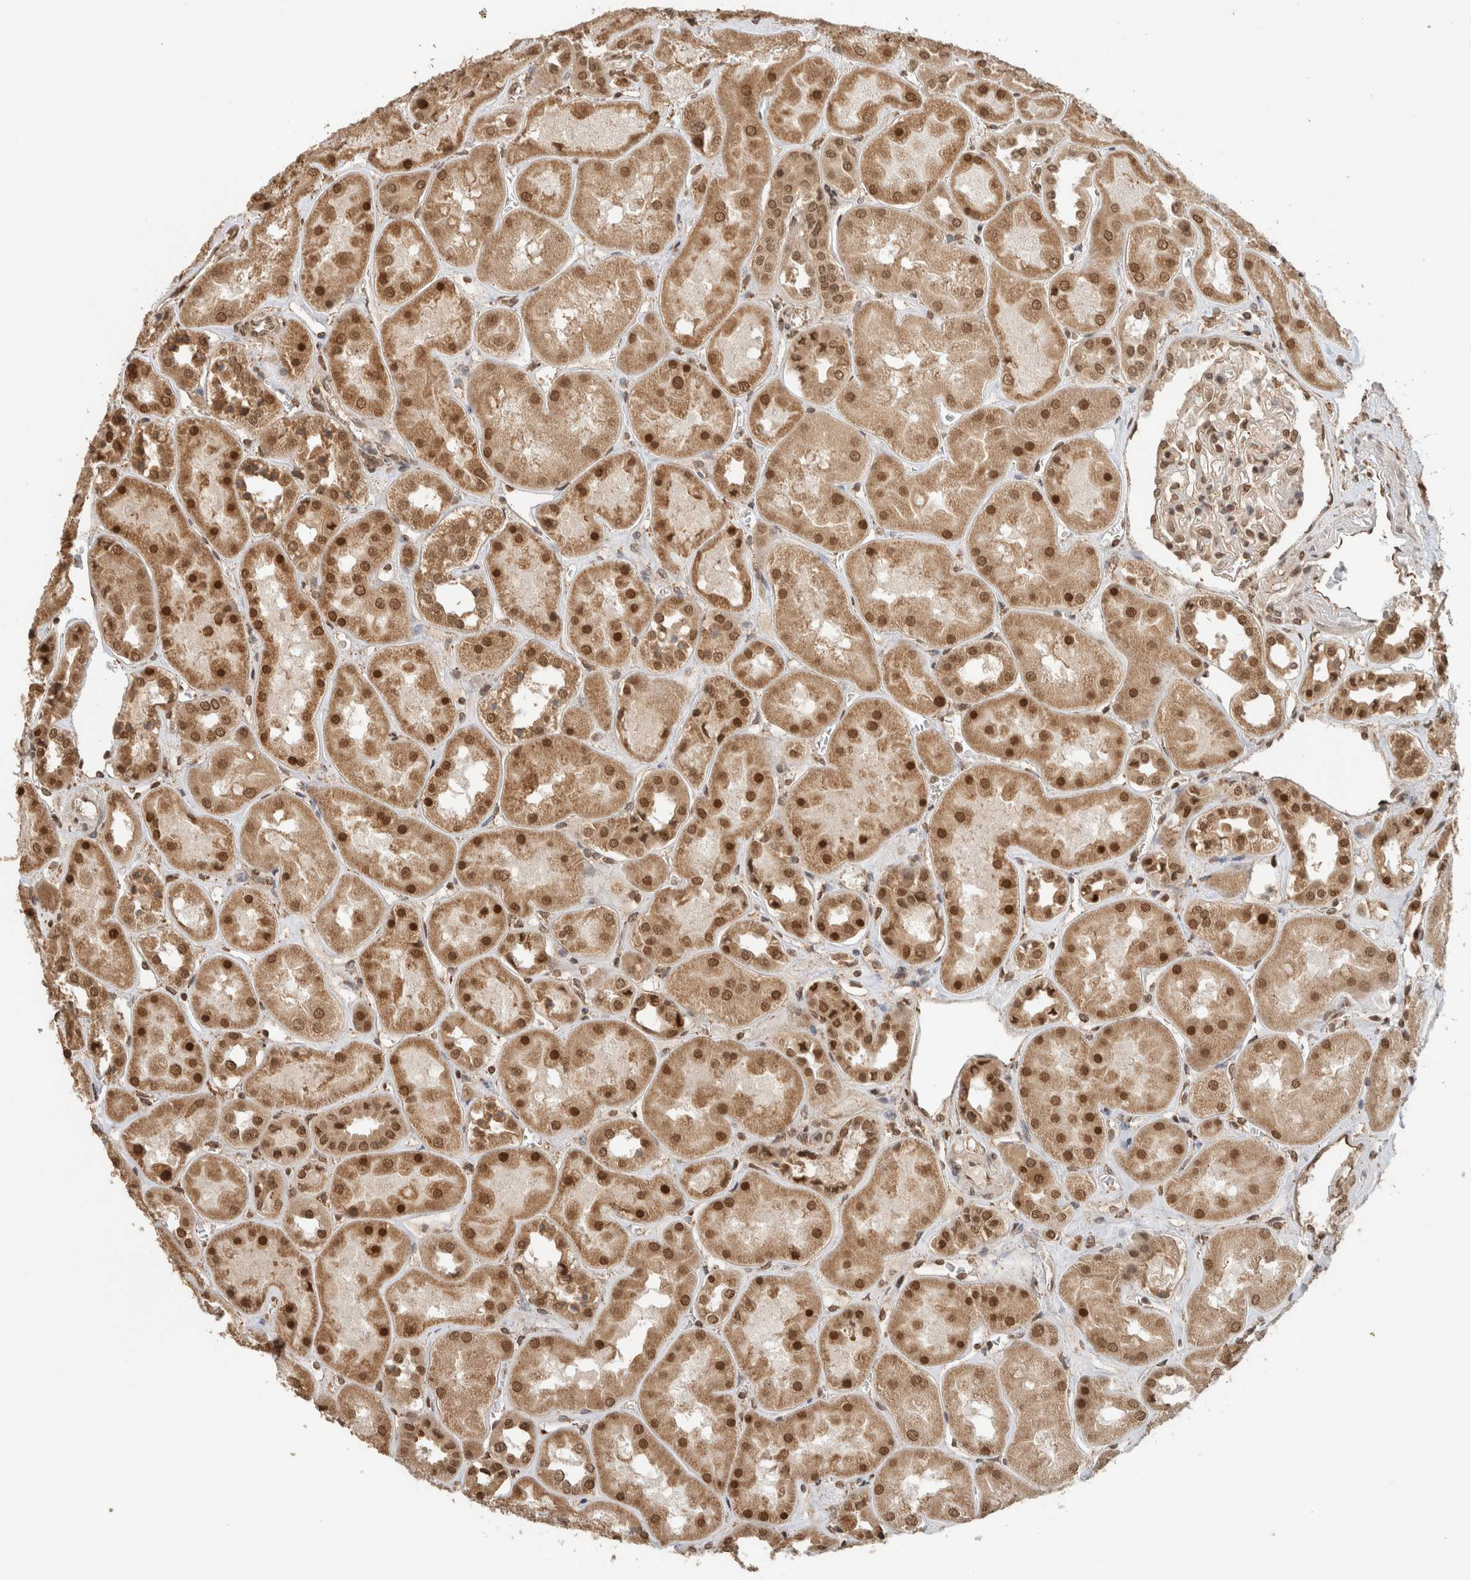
{"staining": {"intensity": "moderate", "quantity": ">75%", "location": "nuclear"}, "tissue": "kidney", "cell_type": "Cells in glomeruli", "image_type": "normal", "snomed": [{"axis": "morphology", "description": "Normal tissue, NOS"}, {"axis": "topography", "description": "Kidney"}], "caption": "Protein expression analysis of normal kidney displays moderate nuclear positivity in about >75% of cells in glomeruli.", "gene": "C1orf21", "patient": {"sex": "male", "age": 70}}